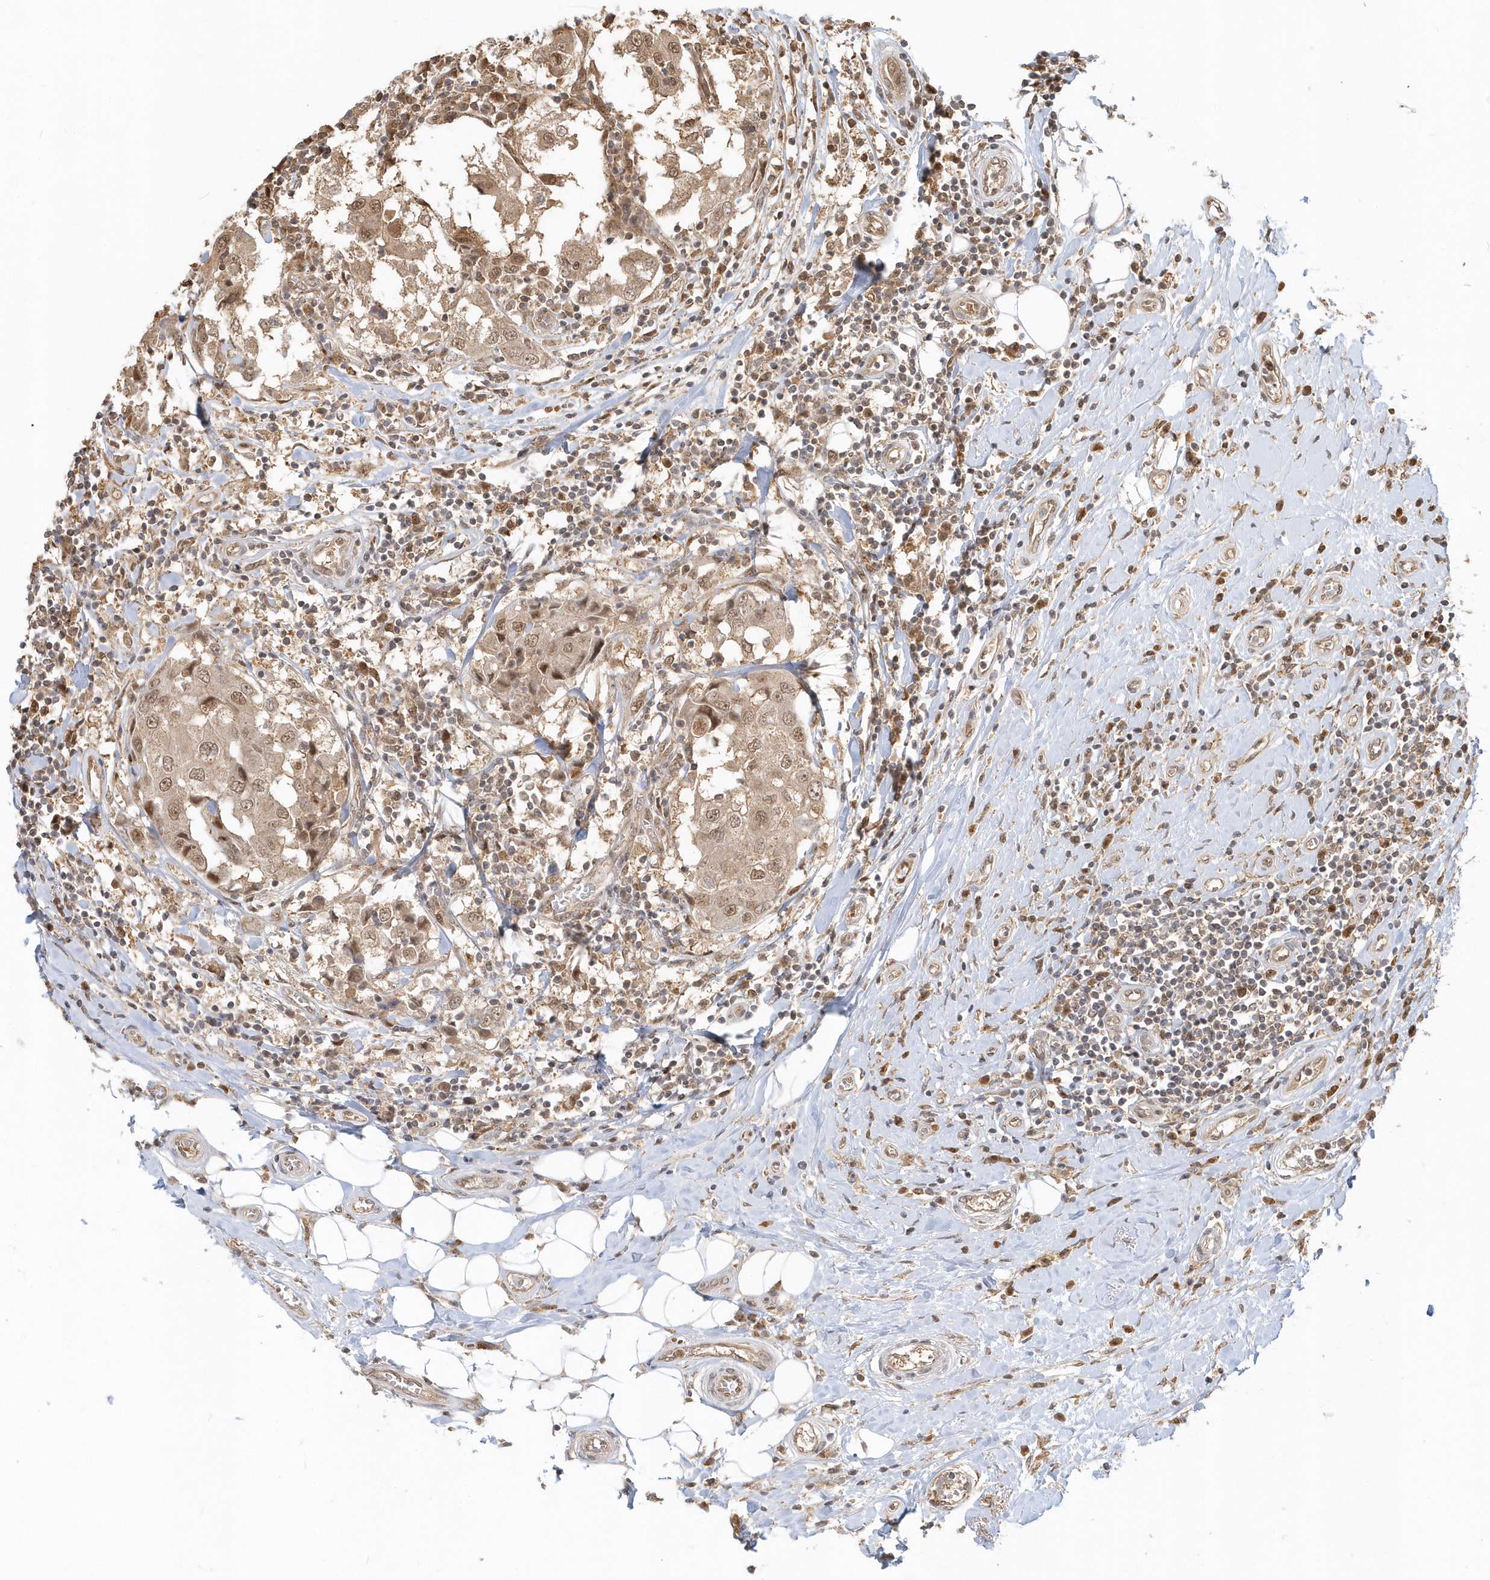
{"staining": {"intensity": "moderate", "quantity": ">75%", "location": "nuclear"}, "tissue": "breast cancer", "cell_type": "Tumor cells", "image_type": "cancer", "snomed": [{"axis": "morphology", "description": "Duct carcinoma"}, {"axis": "topography", "description": "Breast"}], "caption": "Immunohistochemistry histopathology image of human breast cancer stained for a protein (brown), which demonstrates medium levels of moderate nuclear positivity in approximately >75% of tumor cells.", "gene": "PSMD6", "patient": {"sex": "female", "age": 27}}